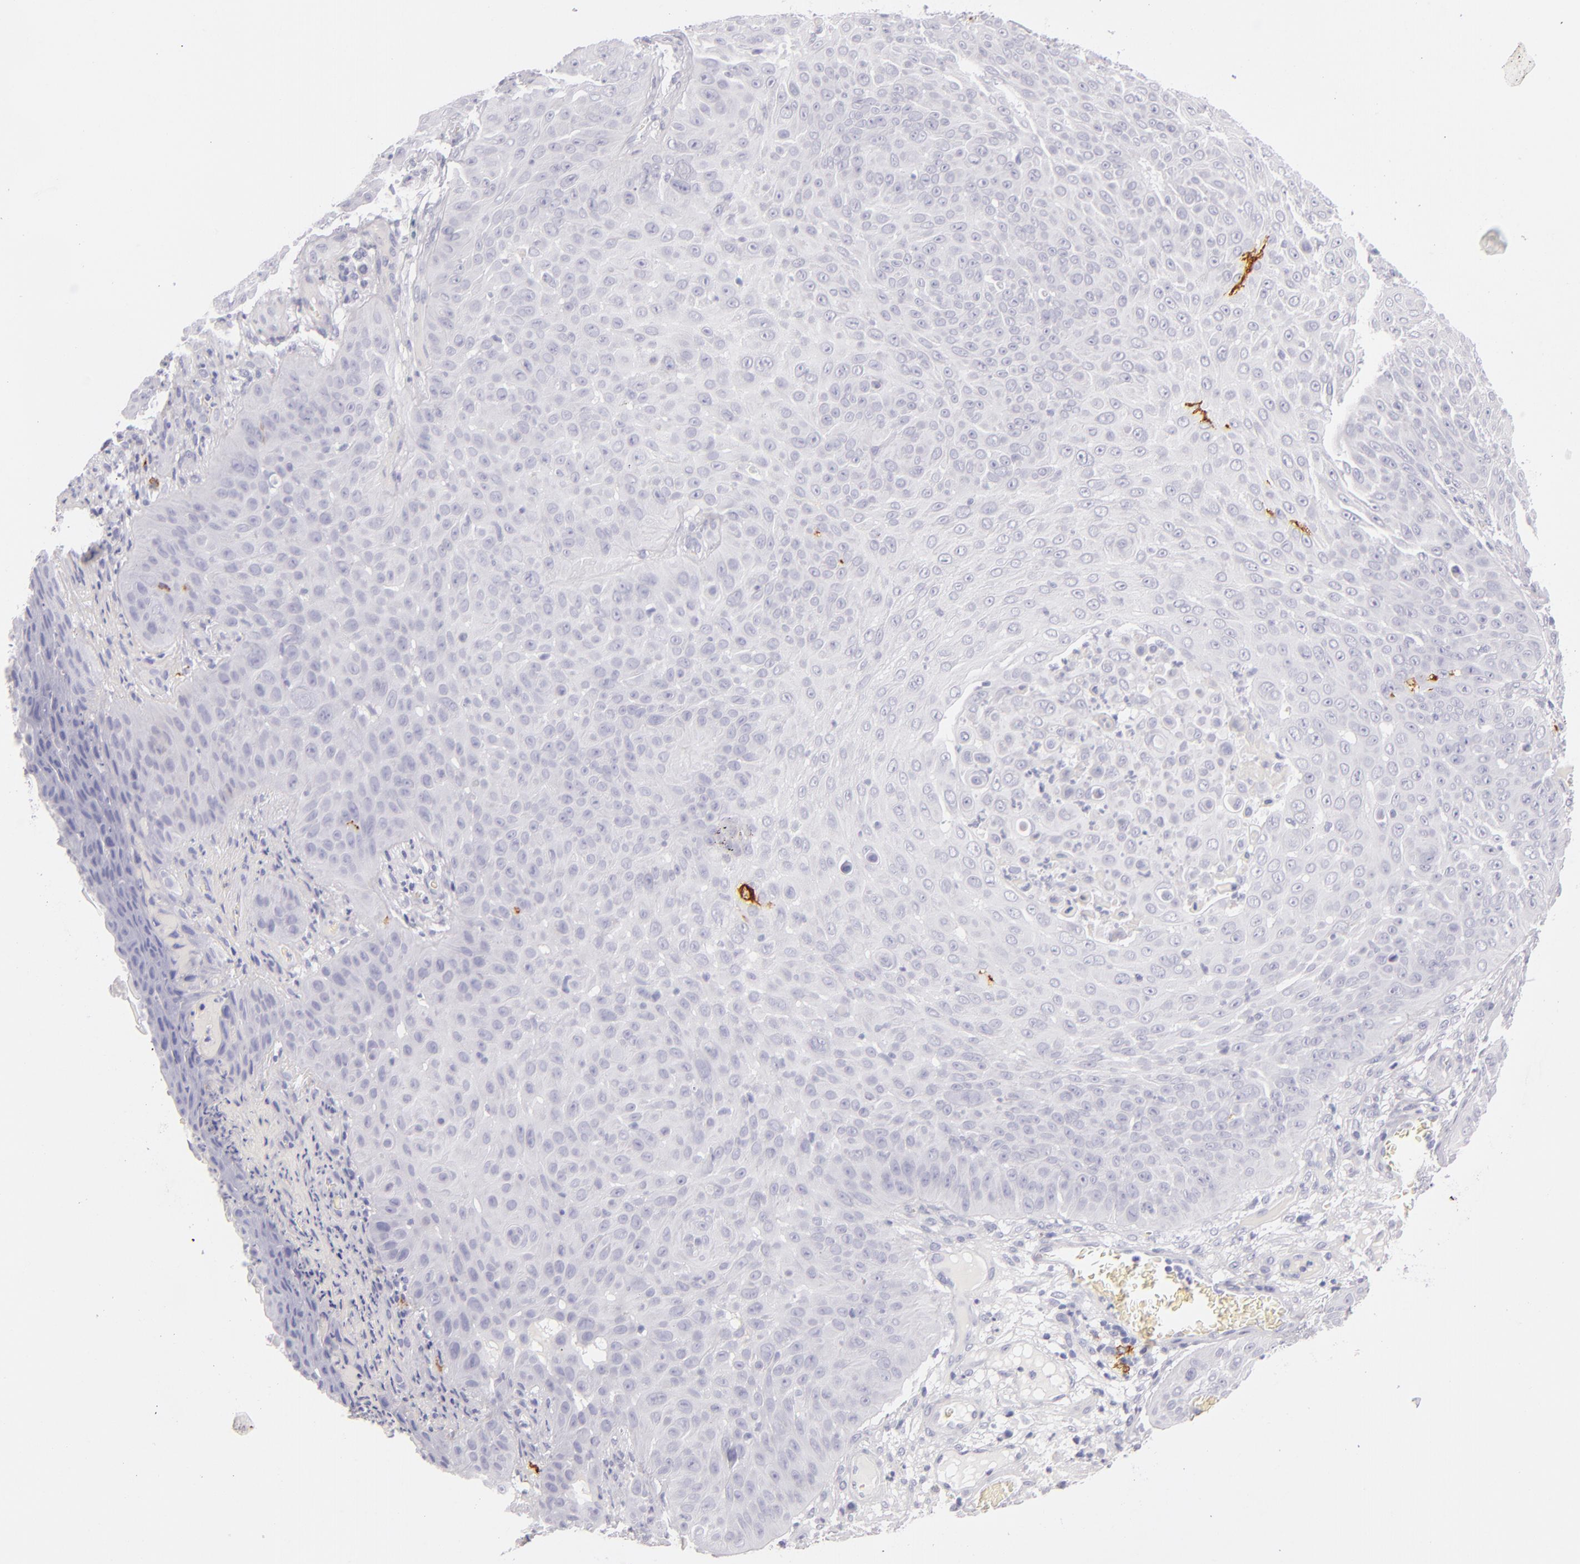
{"staining": {"intensity": "negative", "quantity": "none", "location": "none"}, "tissue": "skin cancer", "cell_type": "Tumor cells", "image_type": "cancer", "snomed": [{"axis": "morphology", "description": "Squamous cell carcinoma, NOS"}, {"axis": "topography", "description": "Skin"}], "caption": "Immunohistochemistry photomicrograph of human squamous cell carcinoma (skin) stained for a protein (brown), which shows no positivity in tumor cells.", "gene": "CD207", "patient": {"sex": "male", "age": 82}}